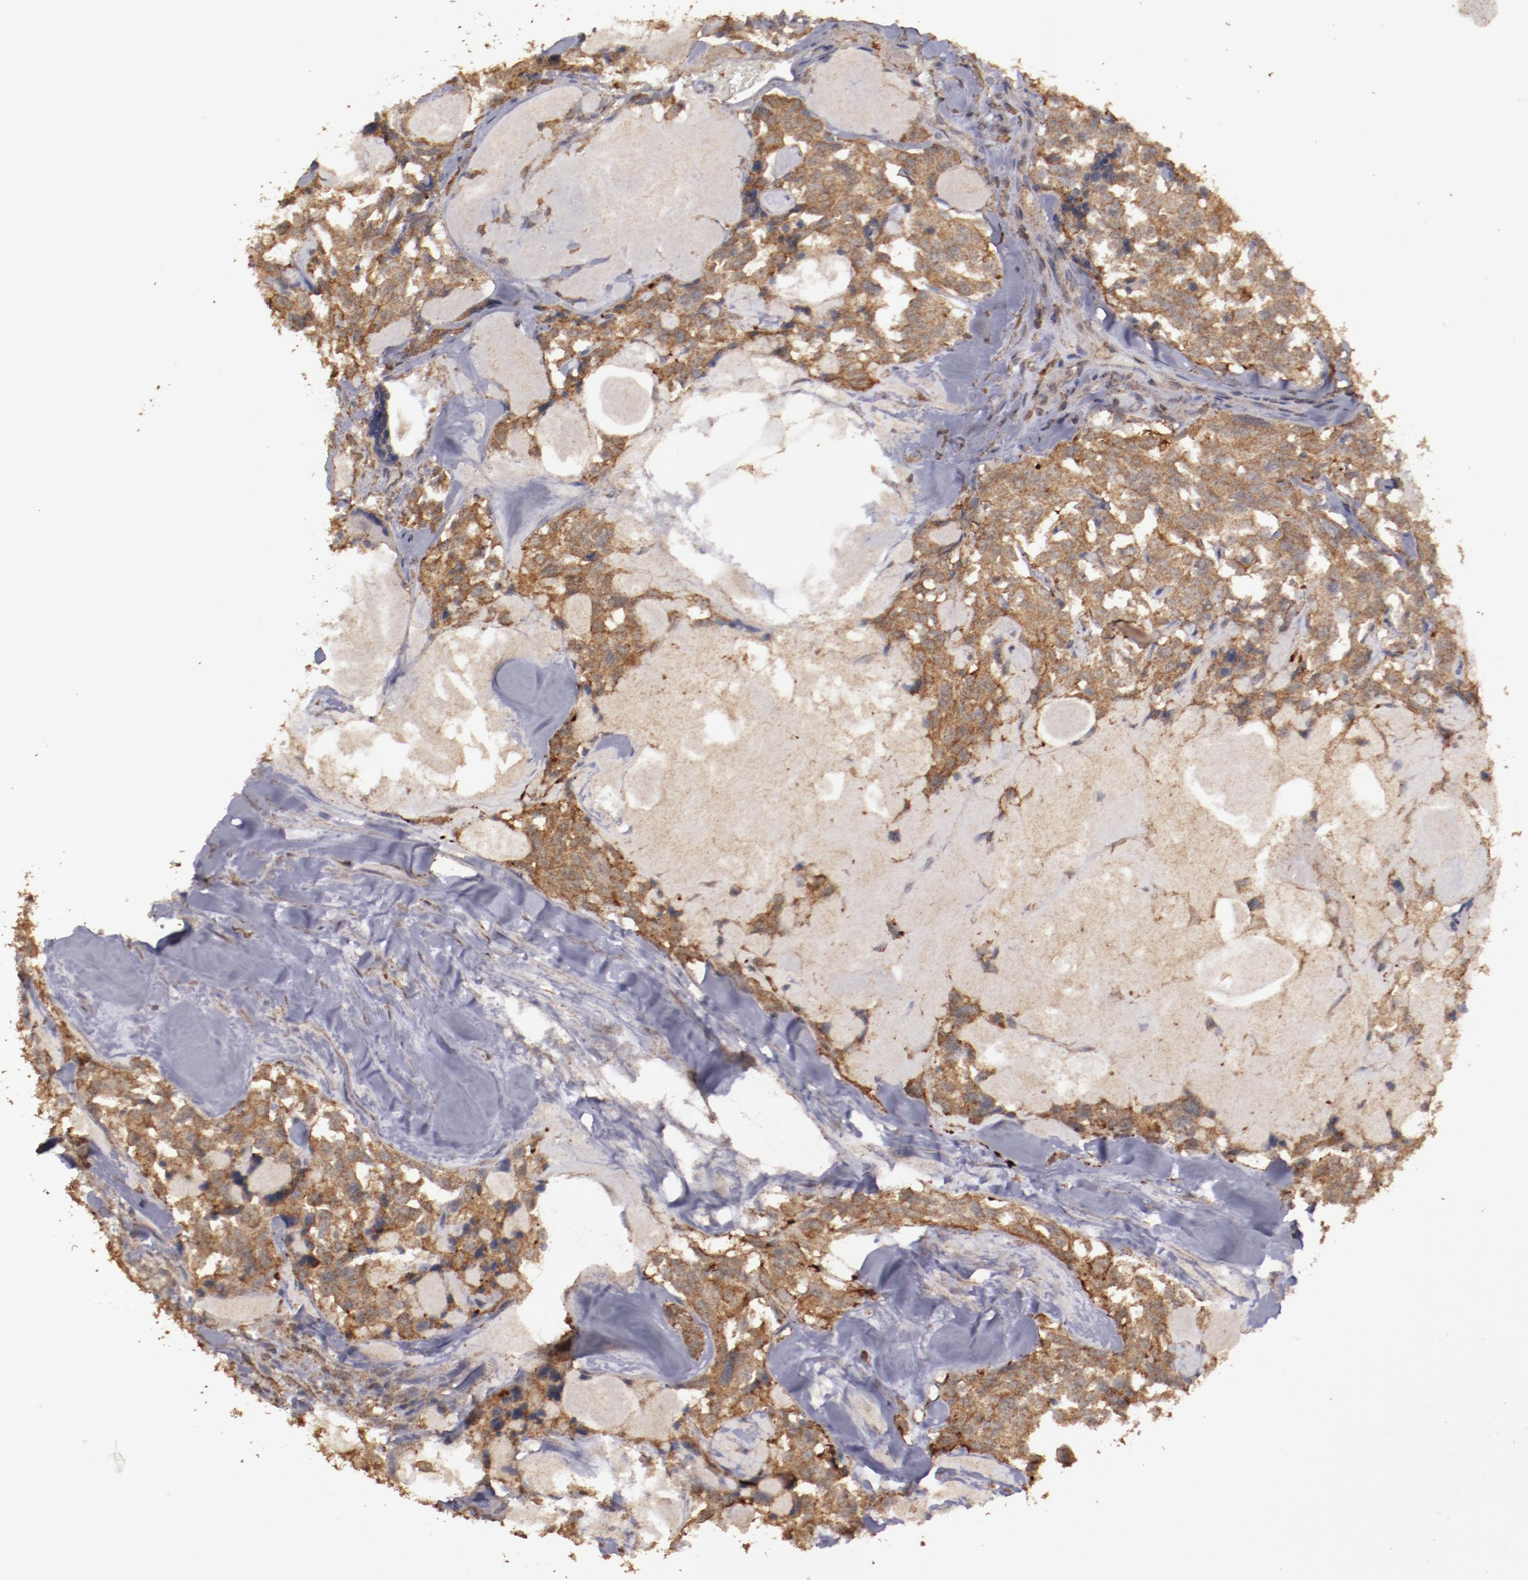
{"staining": {"intensity": "moderate", "quantity": ">75%", "location": "cytoplasmic/membranous"}, "tissue": "thyroid cancer", "cell_type": "Tumor cells", "image_type": "cancer", "snomed": [{"axis": "morphology", "description": "Carcinoma, NOS"}, {"axis": "morphology", "description": "Carcinoid, malignant, NOS"}, {"axis": "topography", "description": "Thyroid gland"}], "caption": "DAB immunohistochemical staining of malignant carcinoid (thyroid) reveals moderate cytoplasmic/membranous protein expression in approximately >75% of tumor cells.", "gene": "FAT1", "patient": {"sex": "male", "age": 33}}